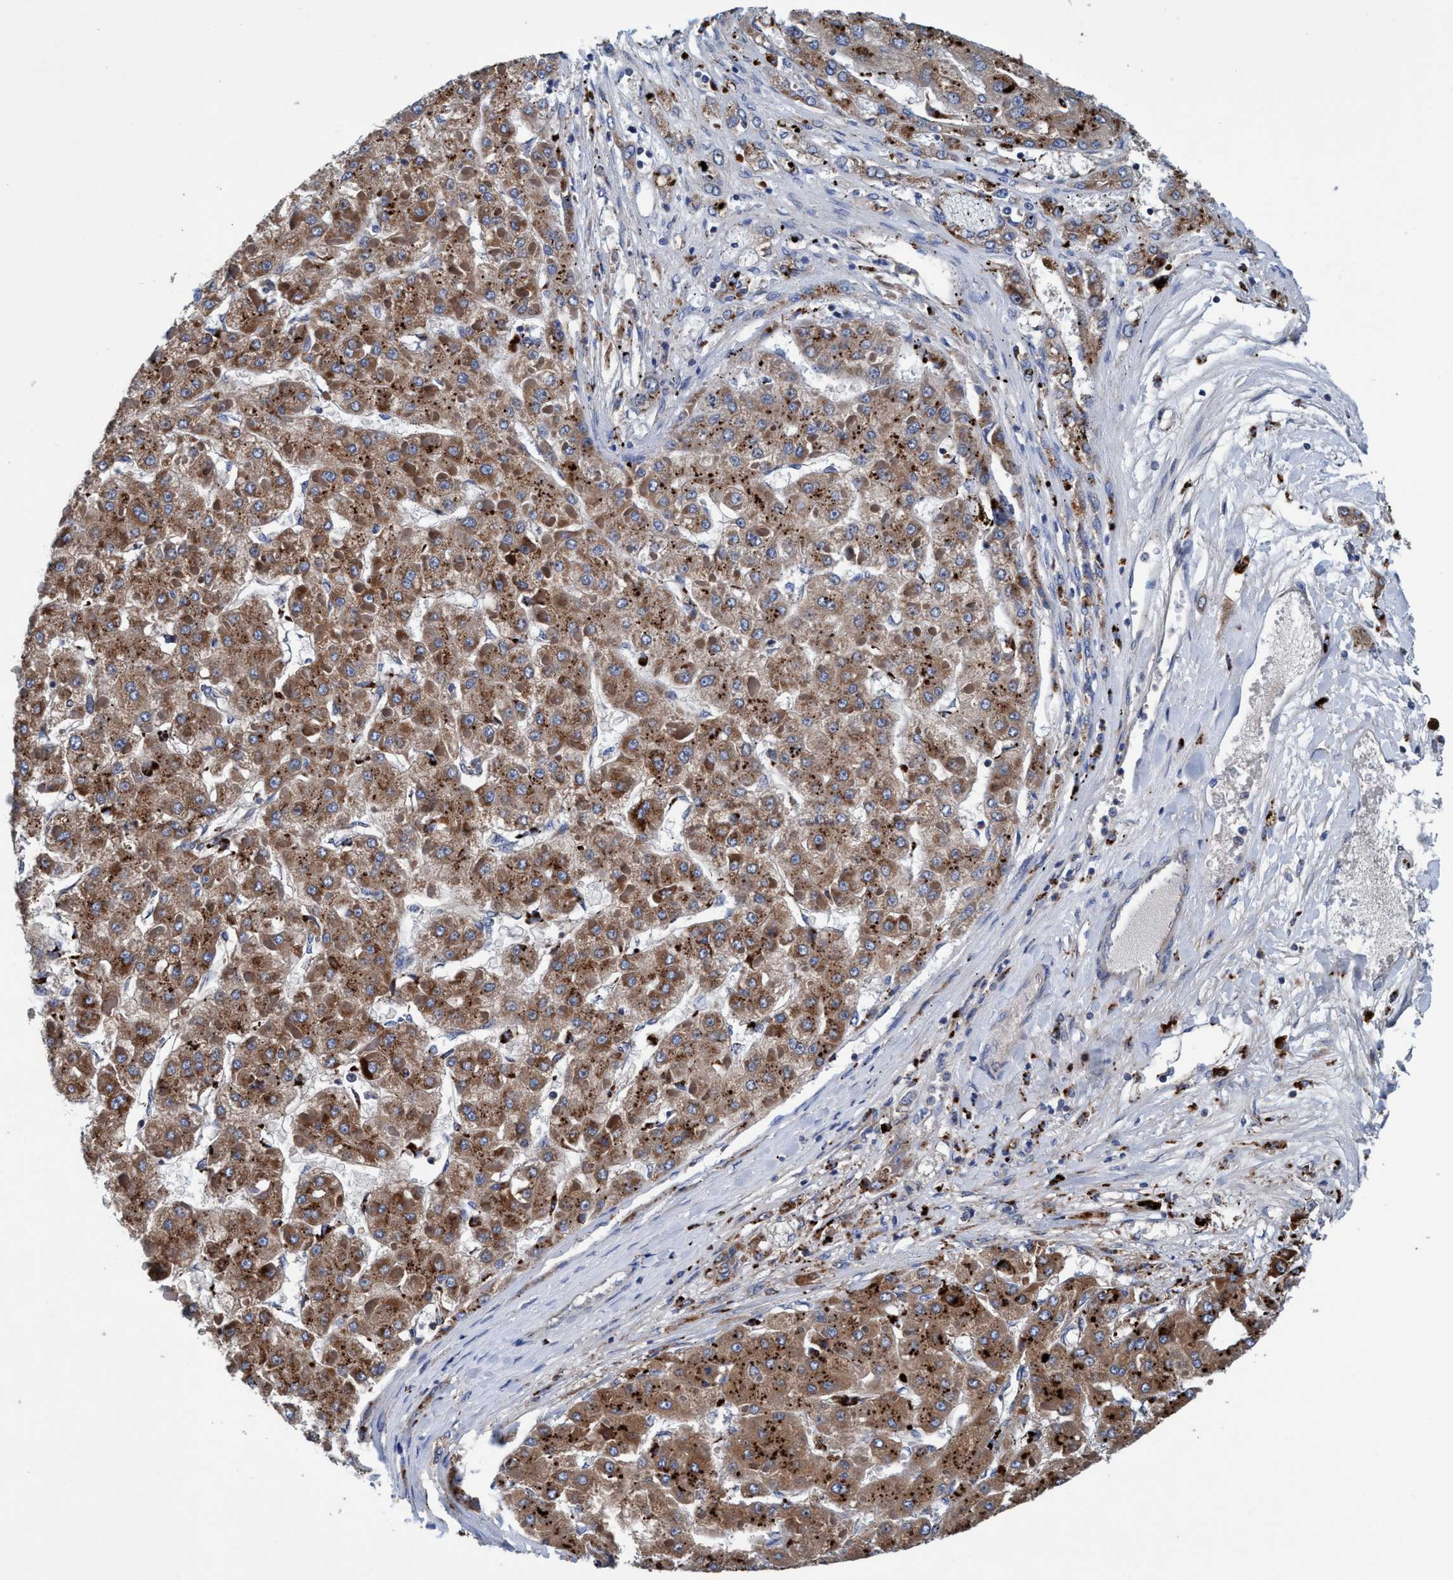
{"staining": {"intensity": "moderate", "quantity": ">75%", "location": "cytoplasmic/membranous"}, "tissue": "liver cancer", "cell_type": "Tumor cells", "image_type": "cancer", "snomed": [{"axis": "morphology", "description": "Carcinoma, Hepatocellular, NOS"}, {"axis": "topography", "description": "Liver"}], "caption": "Human liver cancer (hepatocellular carcinoma) stained with a protein marker demonstrates moderate staining in tumor cells.", "gene": "ENDOG", "patient": {"sex": "female", "age": 73}}